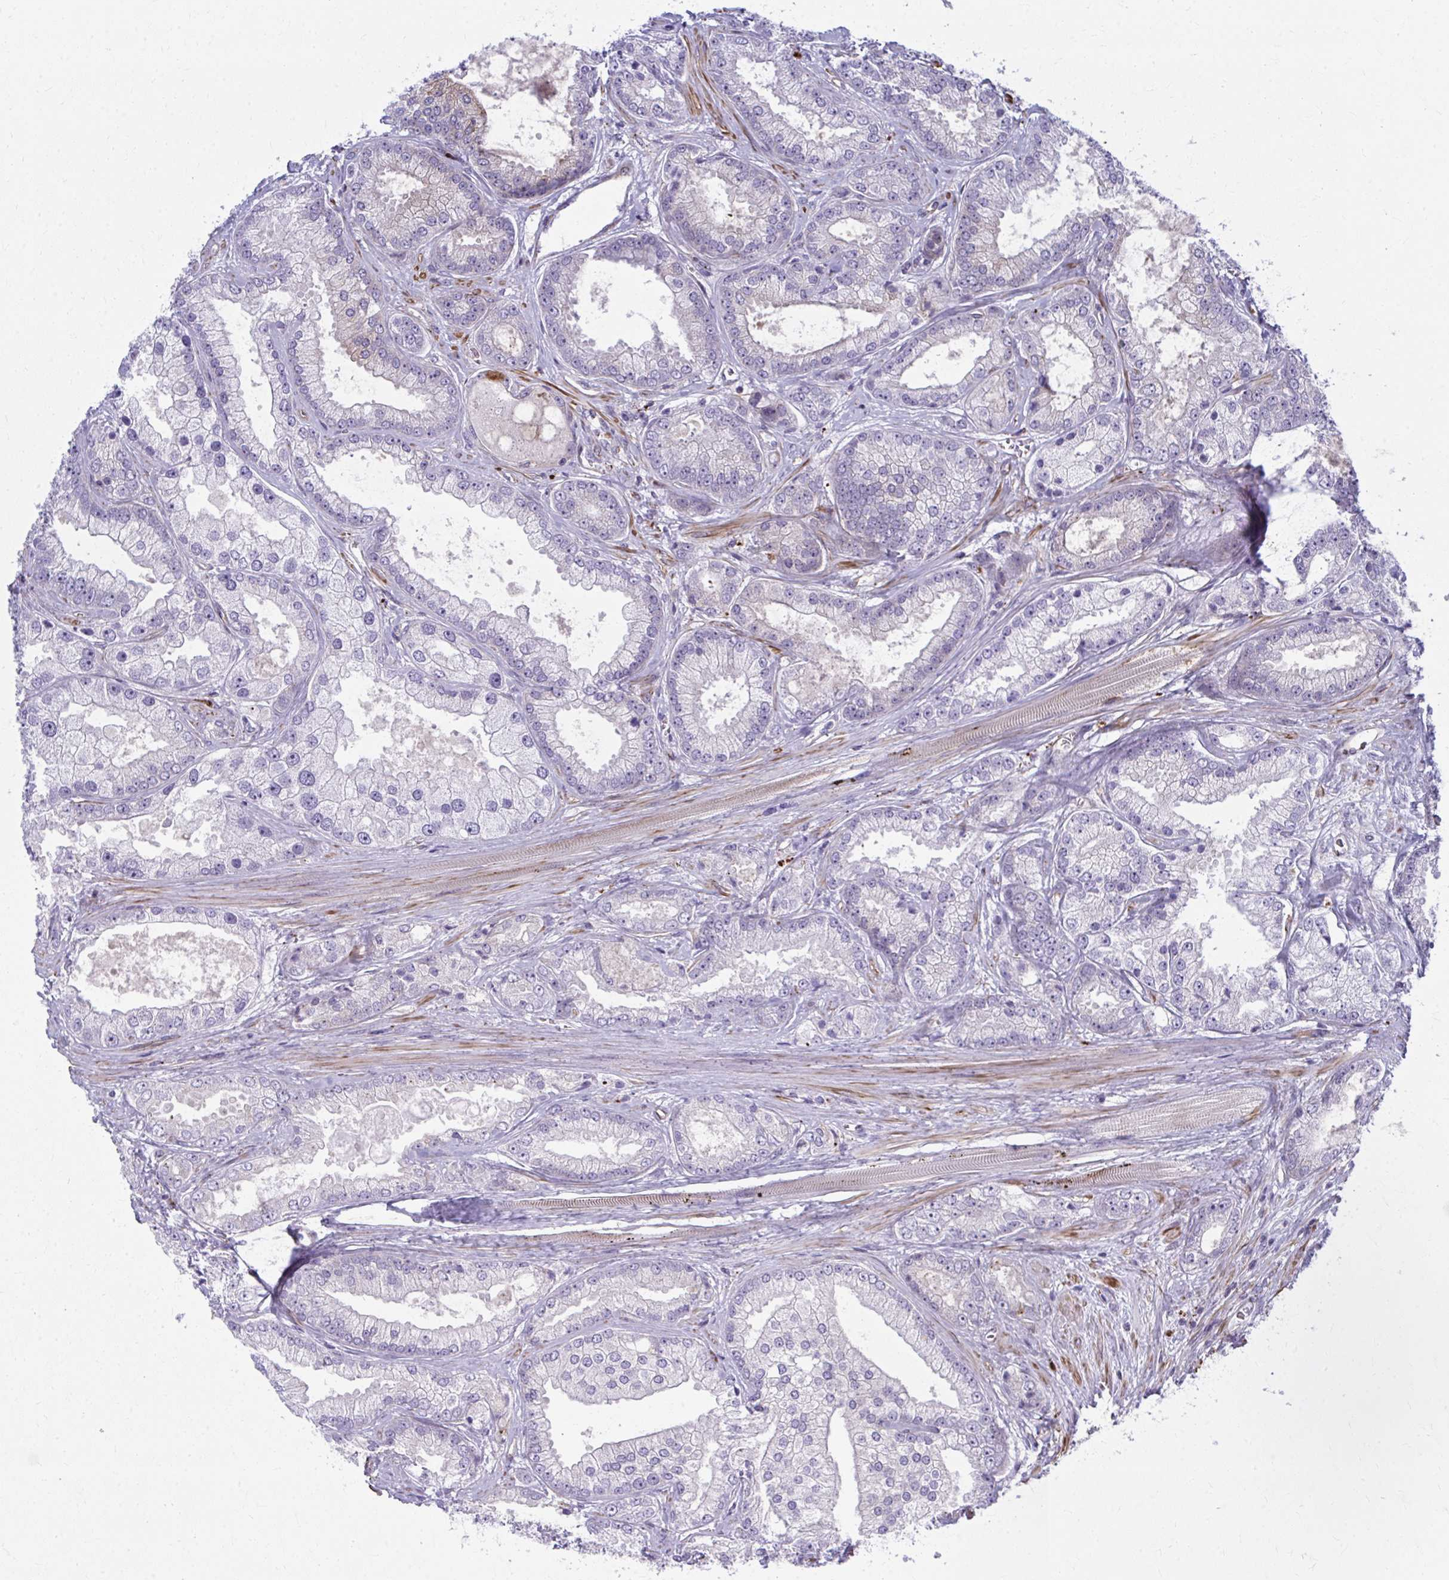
{"staining": {"intensity": "strong", "quantity": "25%-75%", "location": "cytoplasmic/membranous"}, "tissue": "prostate cancer", "cell_type": "Tumor cells", "image_type": "cancer", "snomed": [{"axis": "morphology", "description": "Adenocarcinoma, High grade"}, {"axis": "topography", "description": "Prostate"}], "caption": "Immunohistochemical staining of prostate adenocarcinoma (high-grade) shows high levels of strong cytoplasmic/membranous staining in approximately 25%-75% of tumor cells. (DAB (3,3'-diaminobenzidine) IHC with brightfield microscopy, high magnification).", "gene": "LRRC4B", "patient": {"sex": "male", "age": 67}}